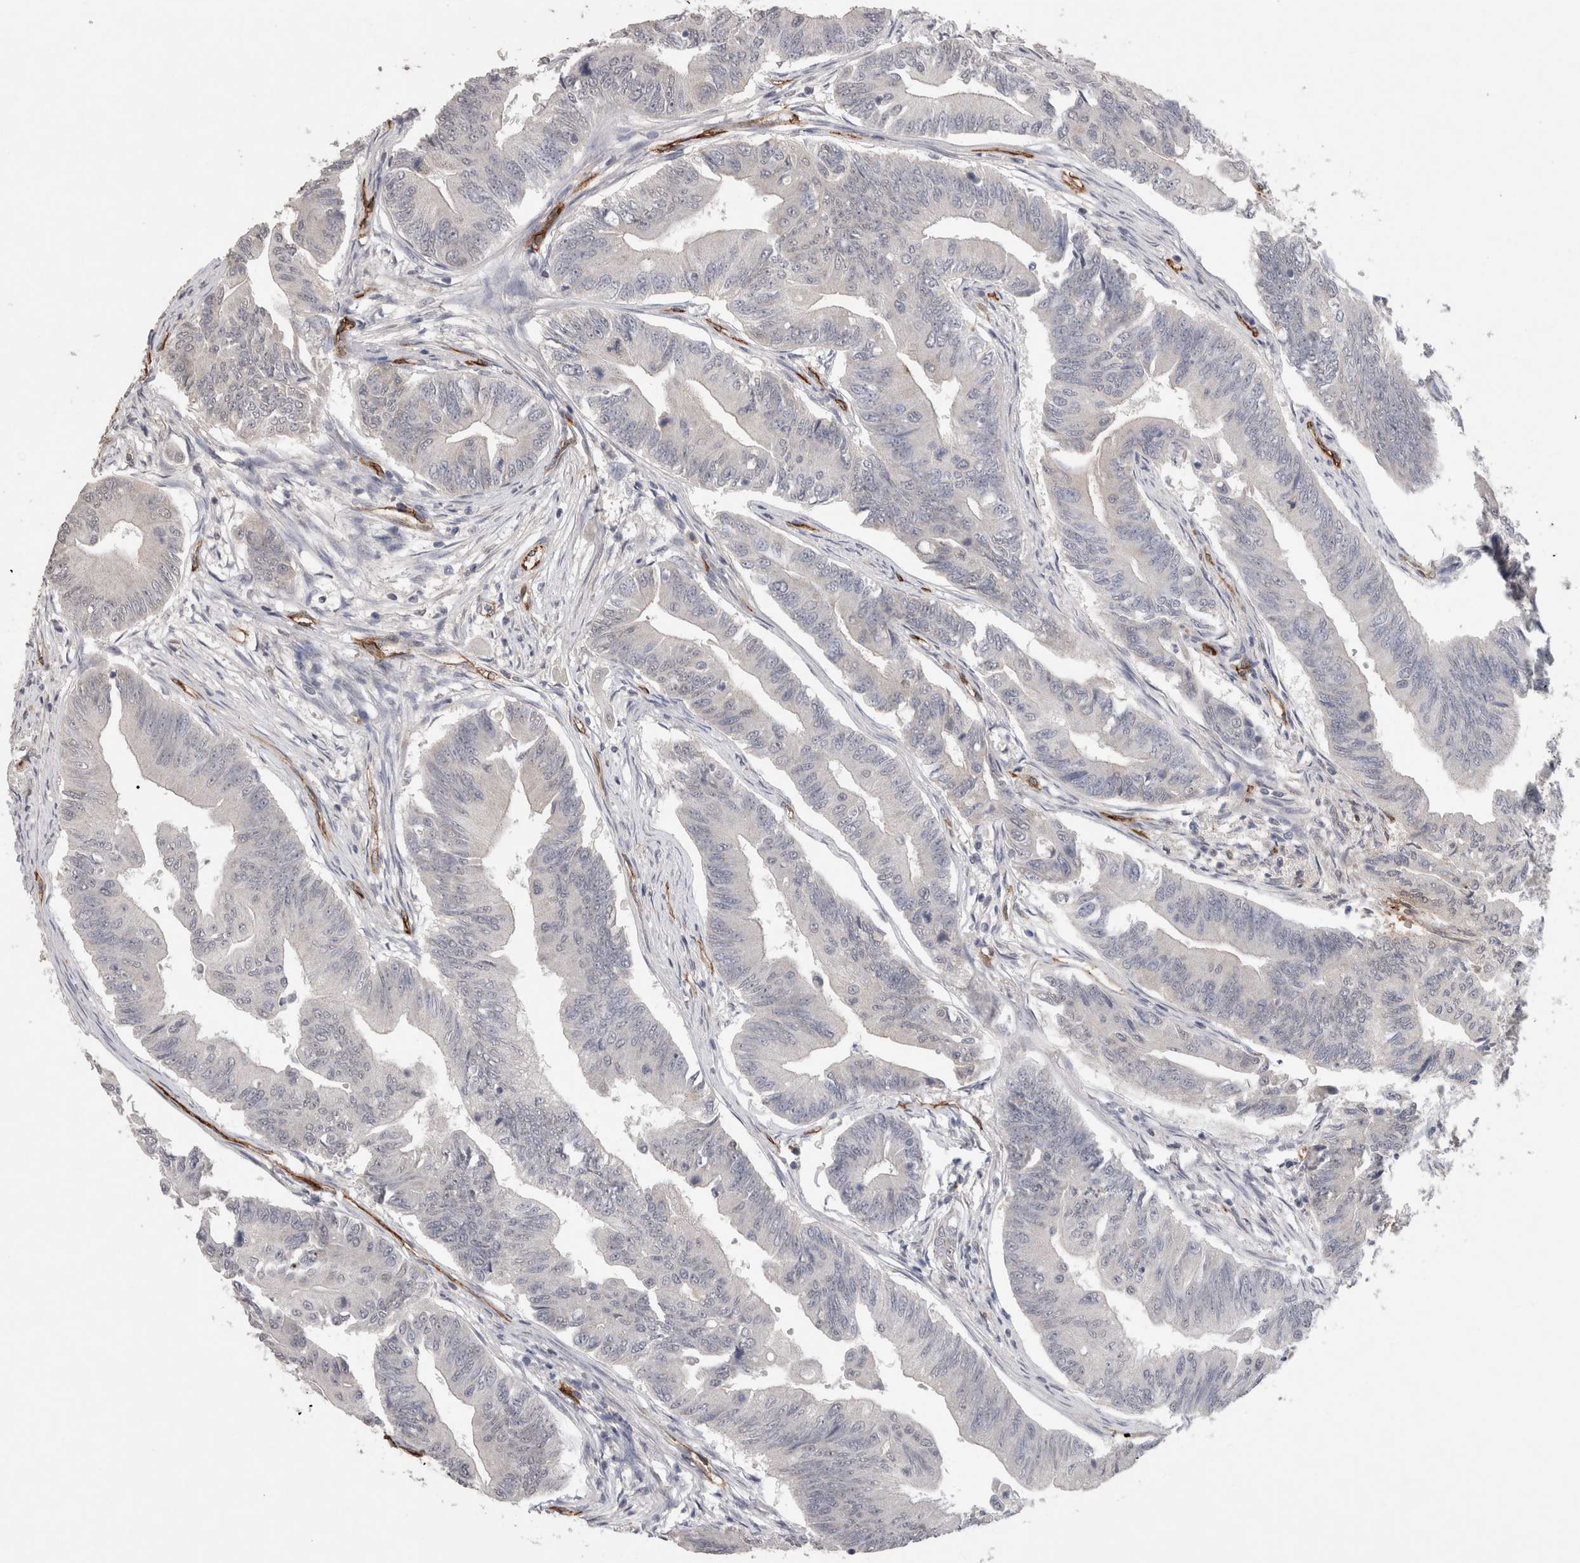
{"staining": {"intensity": "negative", "quantity": "none", "location": "none"}, "tissue": "colorectal cancer", "cell_type": "Tumor cells", "image_type": "cancer", "snomed": [{"axis": "morphology", "description": "Adenoma, NOS"}, {"axis": "morphology", "description": "Adenocarcinoma, NOS"}, {"axis": "topography", "description": "Colon"}], "caption": "Immunohistochemistry (IHC) histopathology image of human colorectal adenoma stained for a protein (brown), which shows no staining in tumor cells. Nuclei are stained in blue.", "gene": "CDH13", "patient": {"sex": "male", "age": 79}}